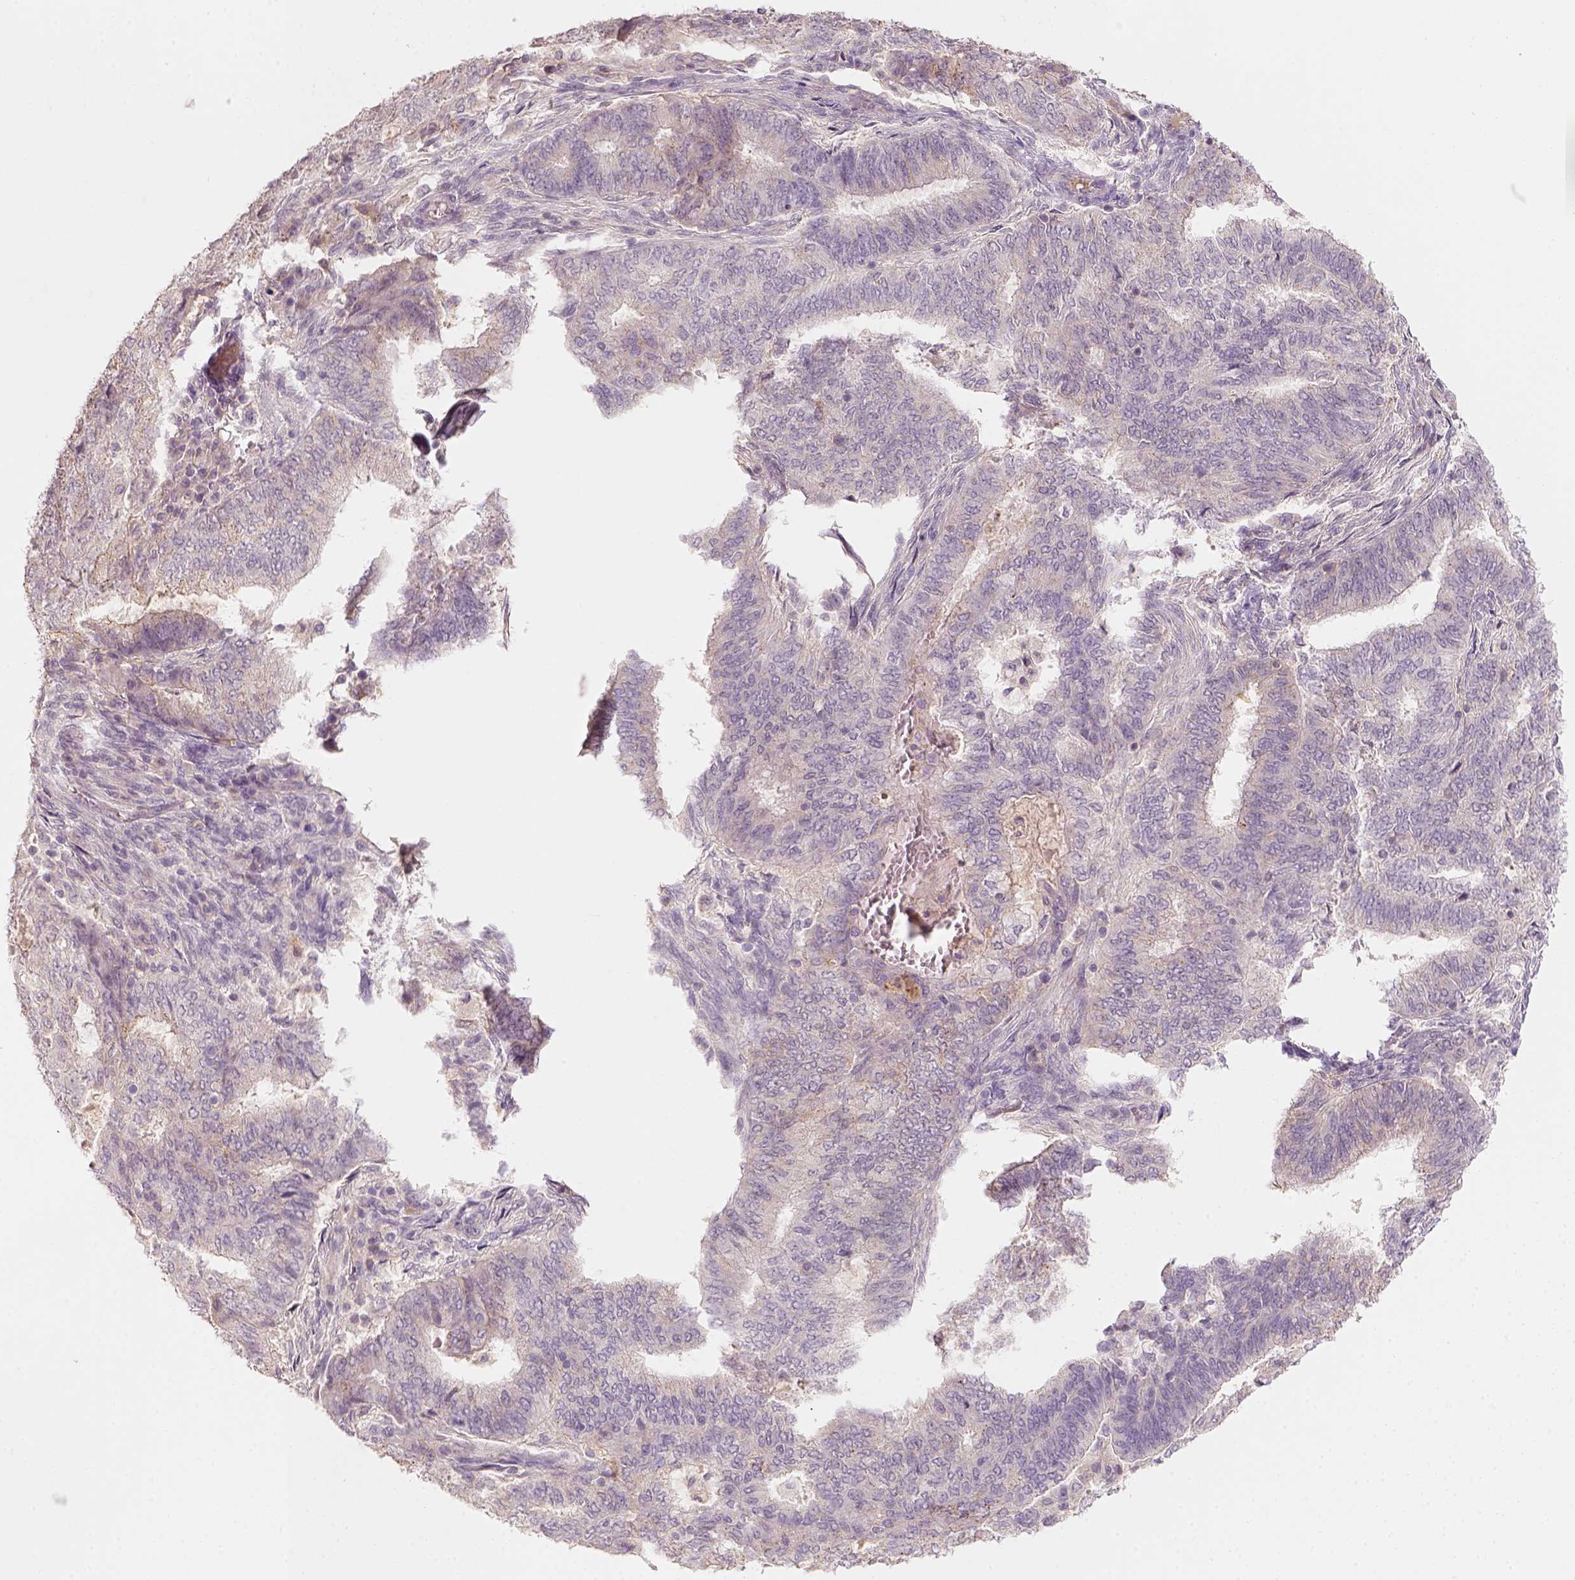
{"staining": {"intensity": "weak", "quantity": "<25%", "location": "cytoplasmic/membranous"}, "tissue": "endometrial cancer", "cell_type": "Tumor cells", "image_type": "cancer", "snomed": [{"axis": "morphology", "description": "Adenocarcinoma, NOS"}, {"axis": "topography", "description": "Endometrium"}], "caption": "Immunohistochemical staining of human endometrial cancer displays no significant expression in tumor cells. (Stains: DAB immunohistochemistry with hematoxylin counter stain, Microscopy: brightfield microscopy at high magnification).", "gene": "AQP9", "patient": {"sex": "female", "age": 62}}